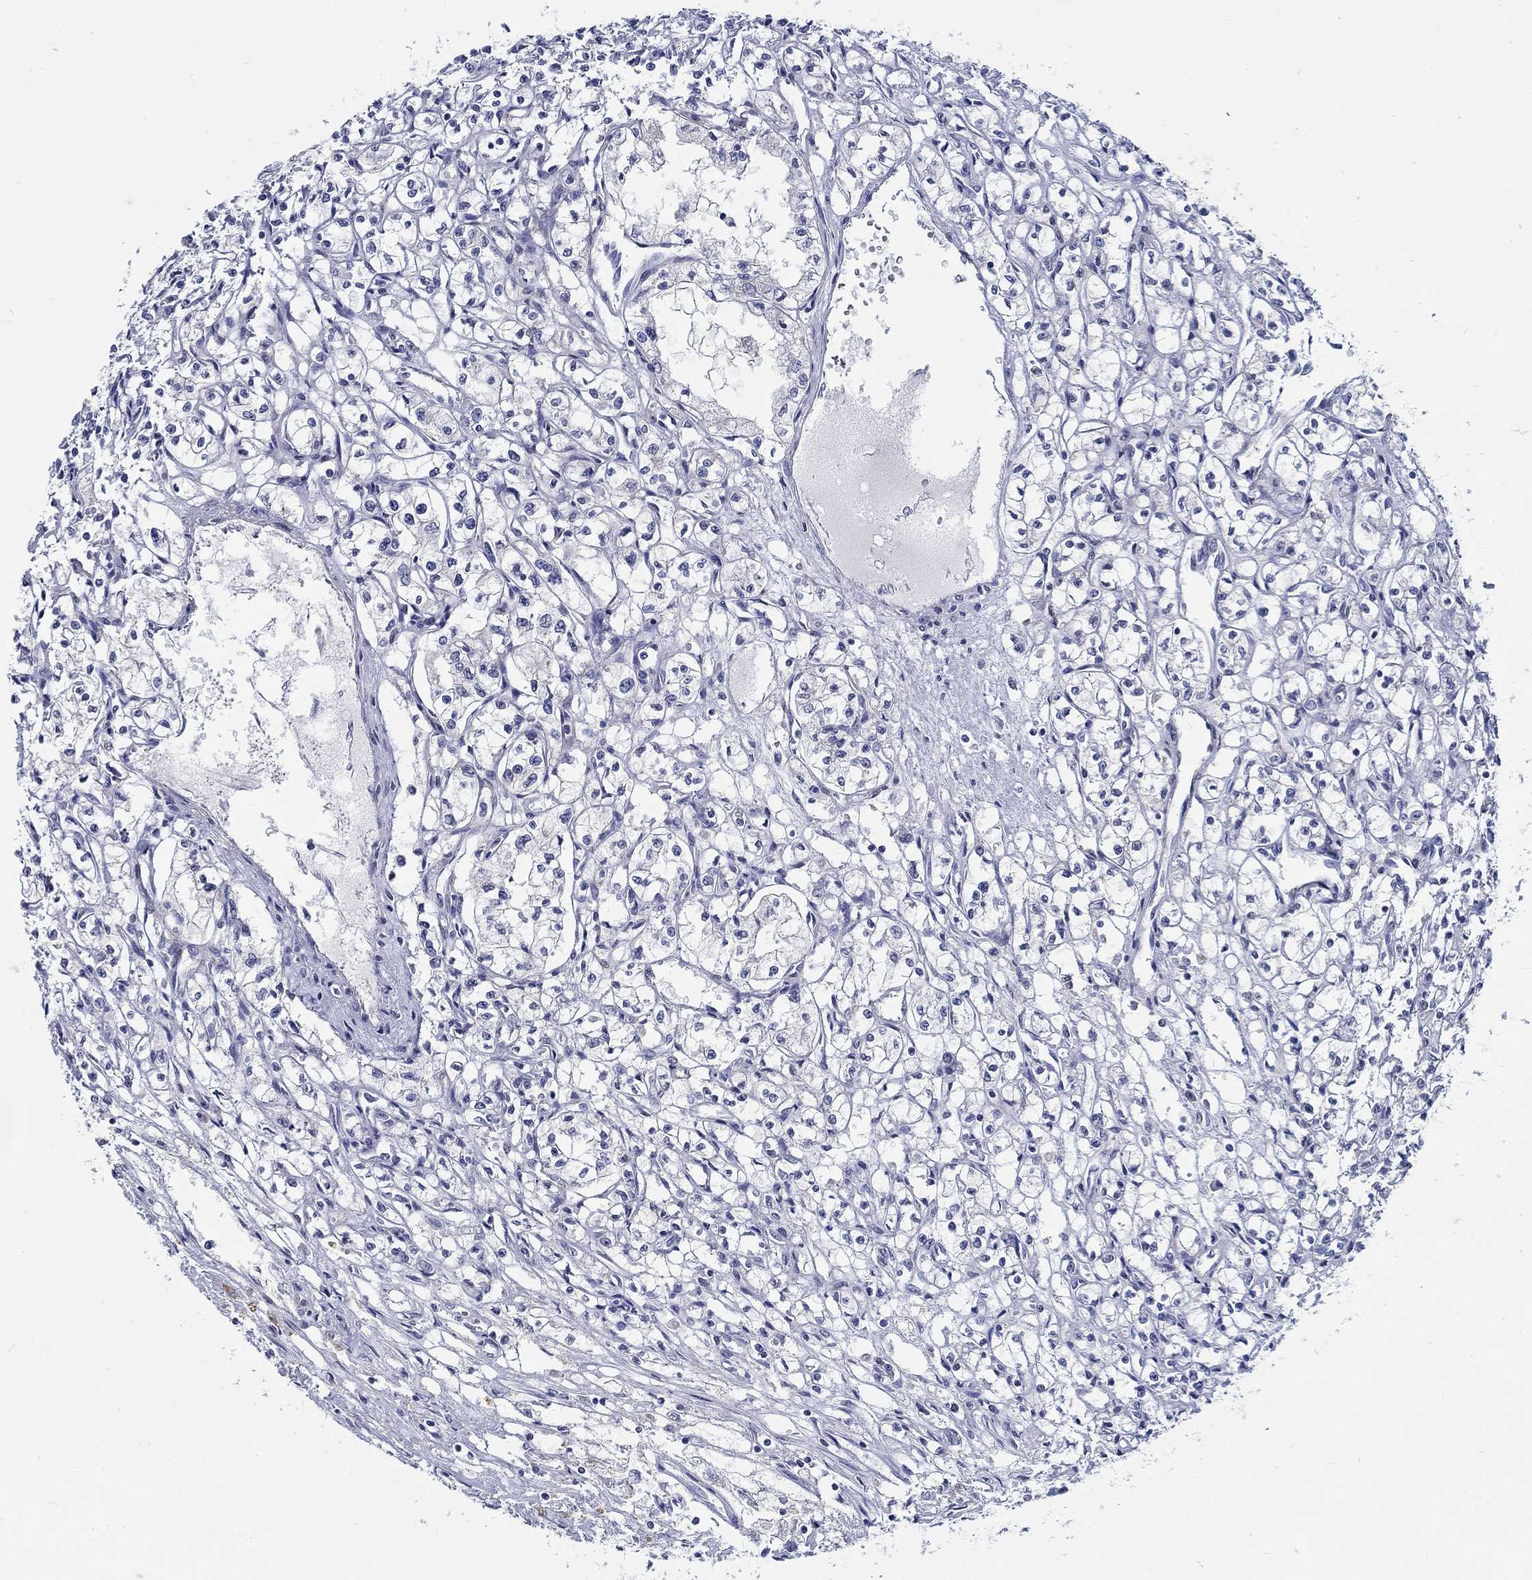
{"staining": {"intensity": "negative", "quantity": "none", "location": "none"}, "tissue": "renal cancer", "cell_type": "Tumor cells", "image_type": "cancer", "snomed": [{"axis": "morphology", "description": "Adenocarcinoma, NOS"}, {"axis": "topography", "description": "Kidney"}], "caption": "Micrograph shows no significant protein staining in tumor cells of renal cancer (adenocarcinoma).", "gene": "PDE1B", "patient": {"sex": "male", "age": 56}}